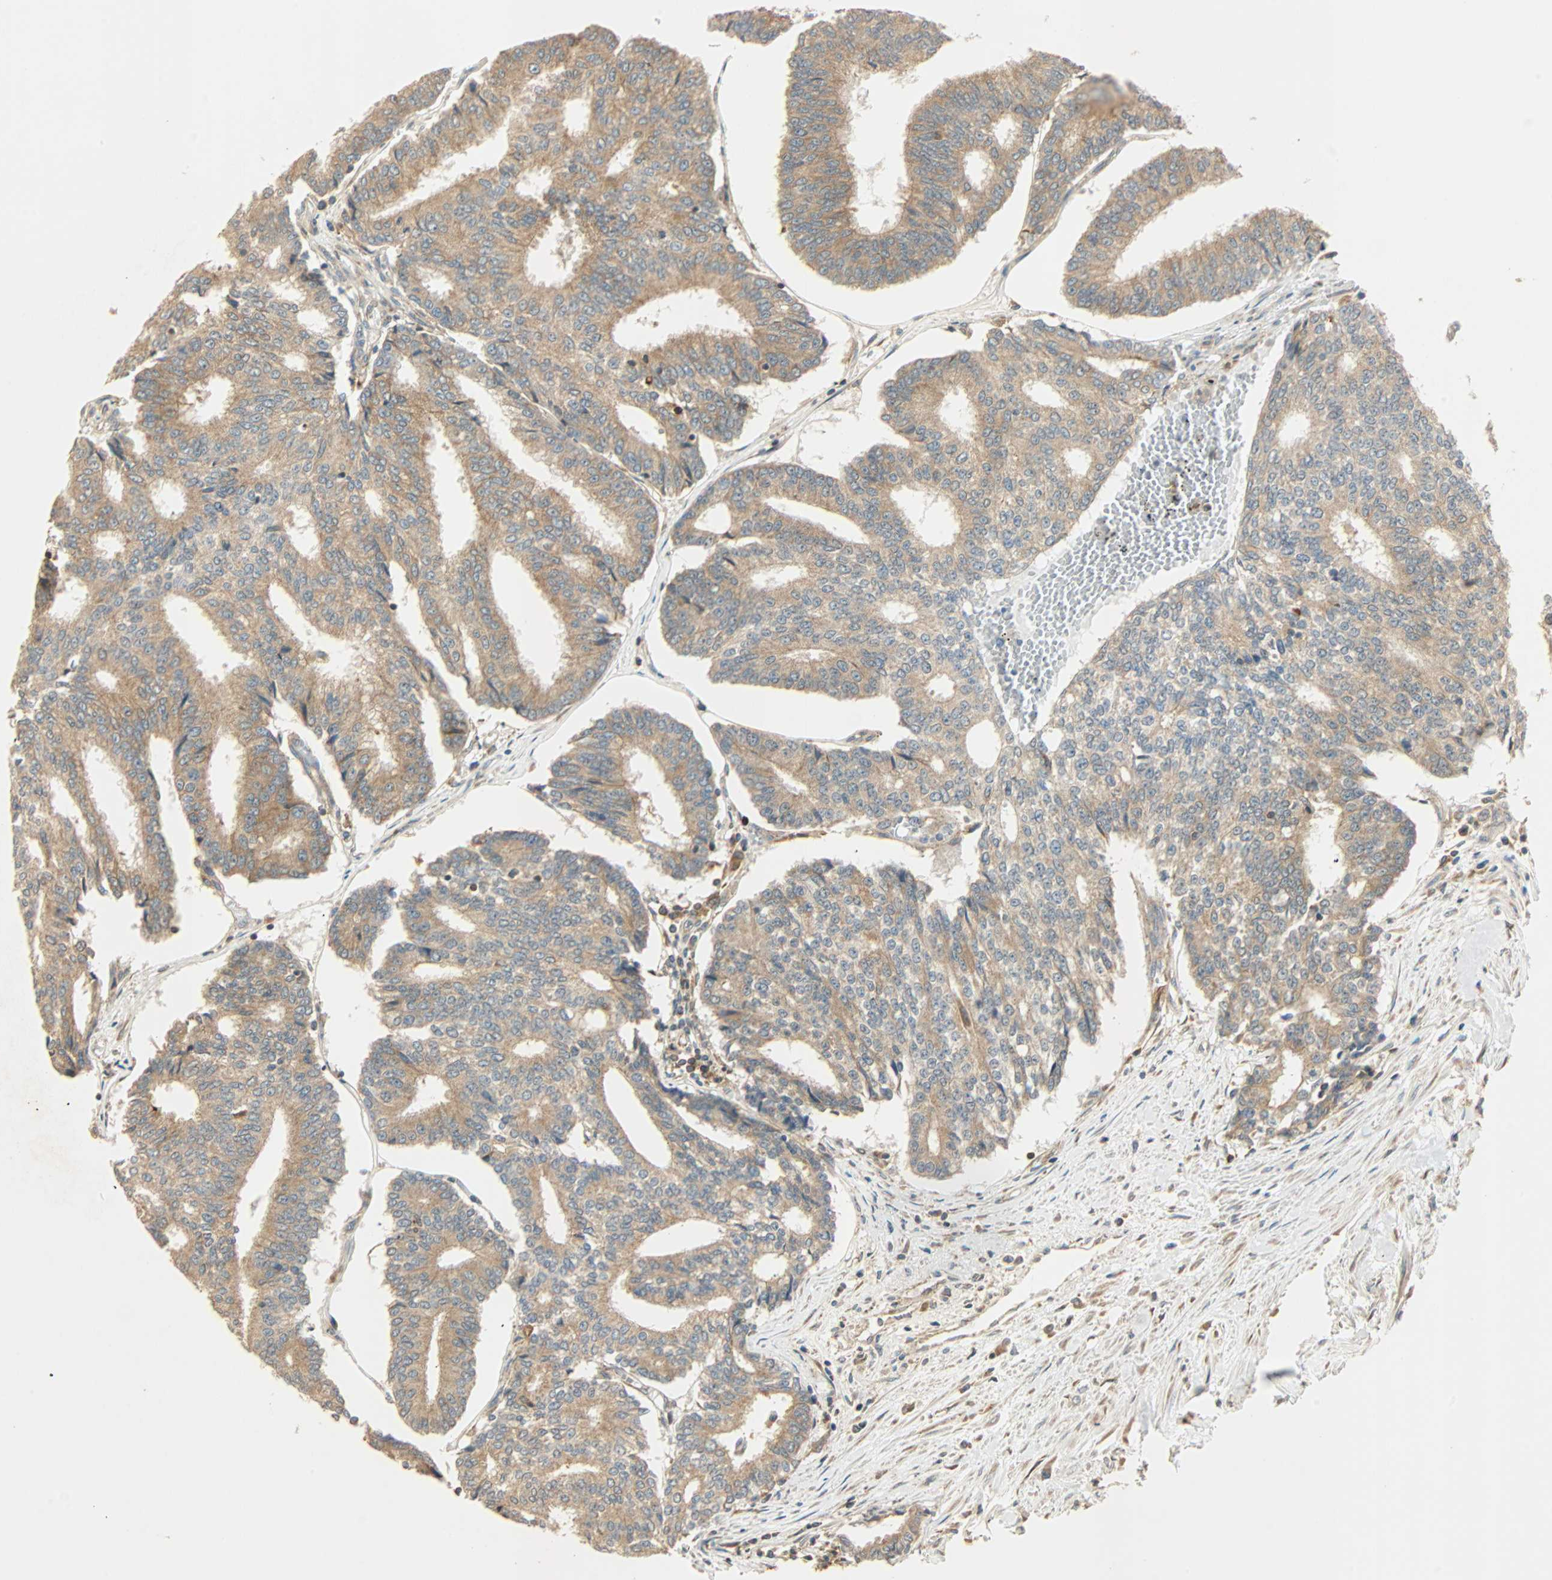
{"staining": {"intensity": "moderate", "quantity": ">75%", "location": "cytoplasmic/membranous"}, "tissue": "prostate cancer", "cell_type": "Tumor cells", "image_type": "cancer", "snomed": [{"axis": "morphology", "description": "Adenocarcinoma, High grade"}, {"axis": "topography", "description": "Prostate"}], "caption": "Immunohistochemistry (IHC) photomicrograph of human prostate cancer stained for a protein (brown), which displays medium levels of moderate cytoplasmic/membranous positivity in about >75% of tumor cells.", "gene": "PNPLA6", "patient": {"sex": "male", "age": 55}}